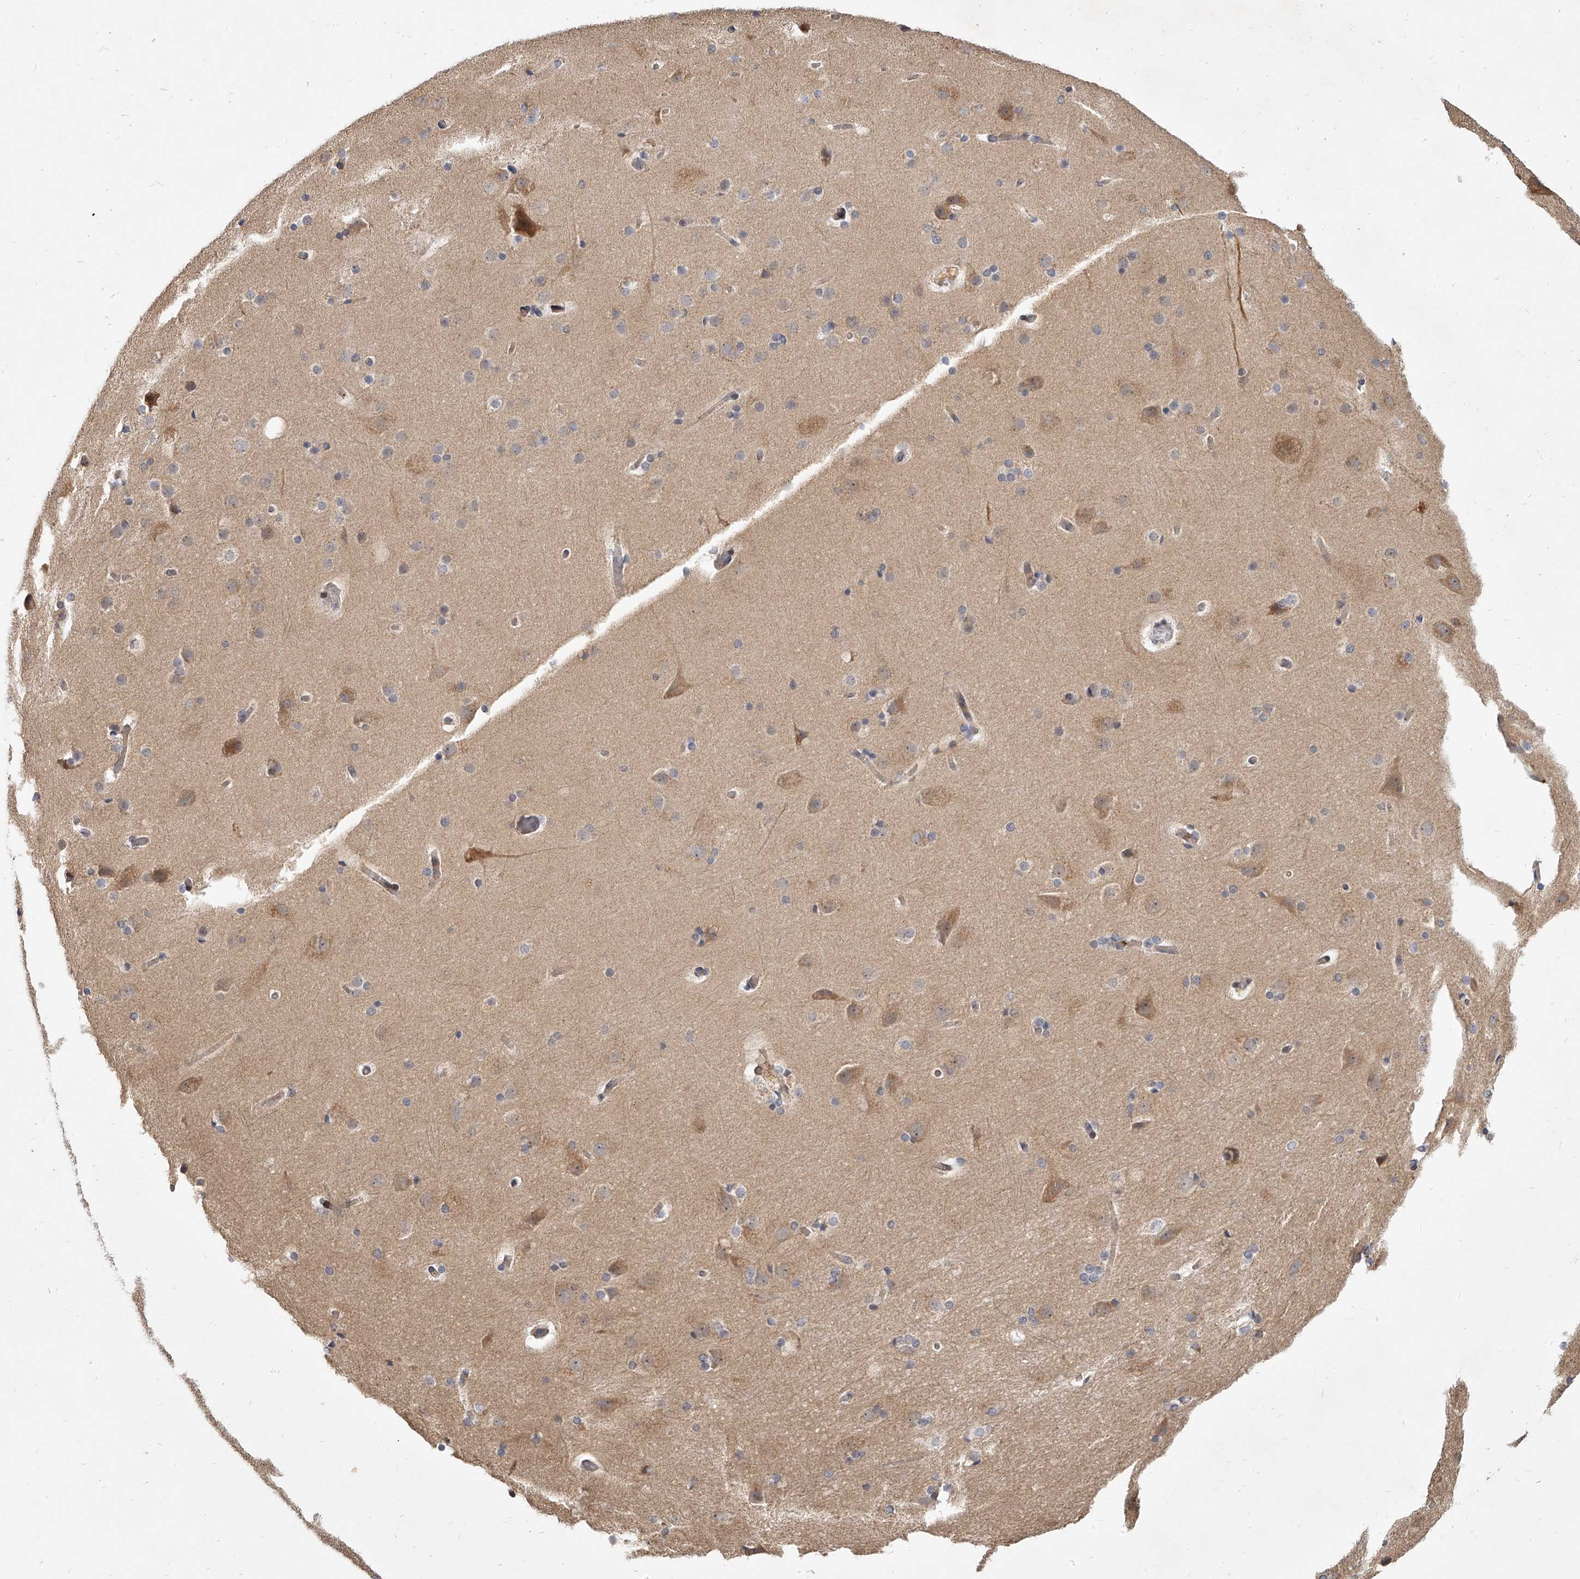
{"staining": {"intensity": "negative", "quantity": "none", "location": "none"}, "tissue": "cerebral cortex", "cell_type": "Endothelial cells", "image_type": "normal", "snomed": [{"axis": "morphology", "description": "Normal tissue, NOS"}, {"axis": "topography", "description": "Cerebral cortex"}], "caption": "An immunohistochemistry image of unremarkable cerebral cortex is shown. There is no staining in endothelial cells of cerebral cortex. (Brightfield microscopy of DAB (3,3'-diaminobenzidine) IHC at high magnification).", "gene": "SLC37A1", "patient": {"sex": "male", "age": 57}}